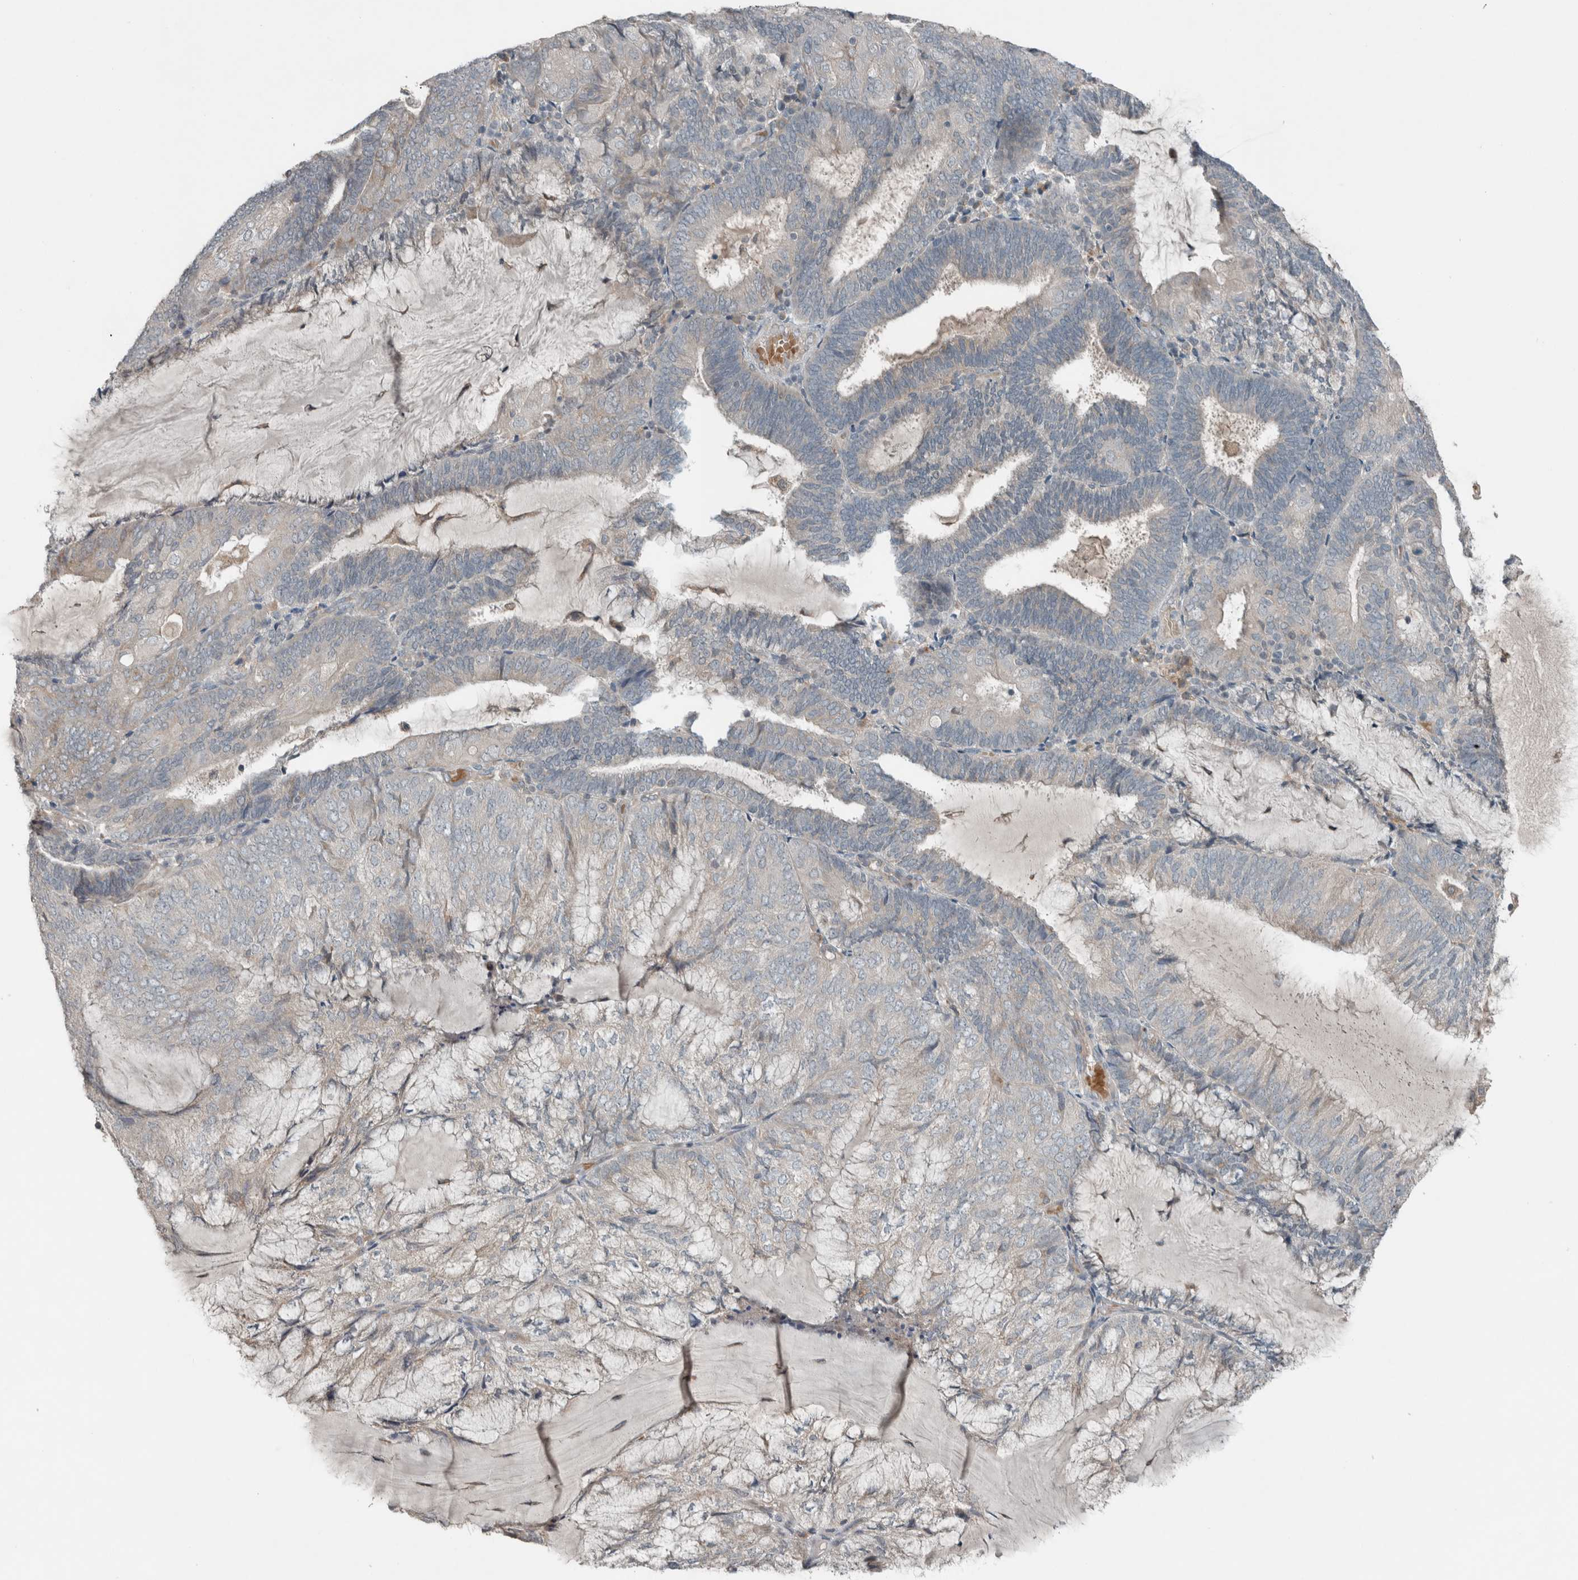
{"staining": {"intensity": "negative", "quantity": "none", "location": "none"}, "tissue": "endometrial cancer", "cell_type": "Tumor cells", "image_type": "cancer", "snomed": [{"axis": "morphology", "description": "Adenocarcinoma, NOS"}, {"axis": "topography", "description": "Endometrium"}], "caption": "Immunohistochemistry image of endometrial adenocarcinoma stained for a protein (brown), which shows no expression in tumor cells.", "gene": "JADE2", "patient": {"sex": "female", "age": 81}}